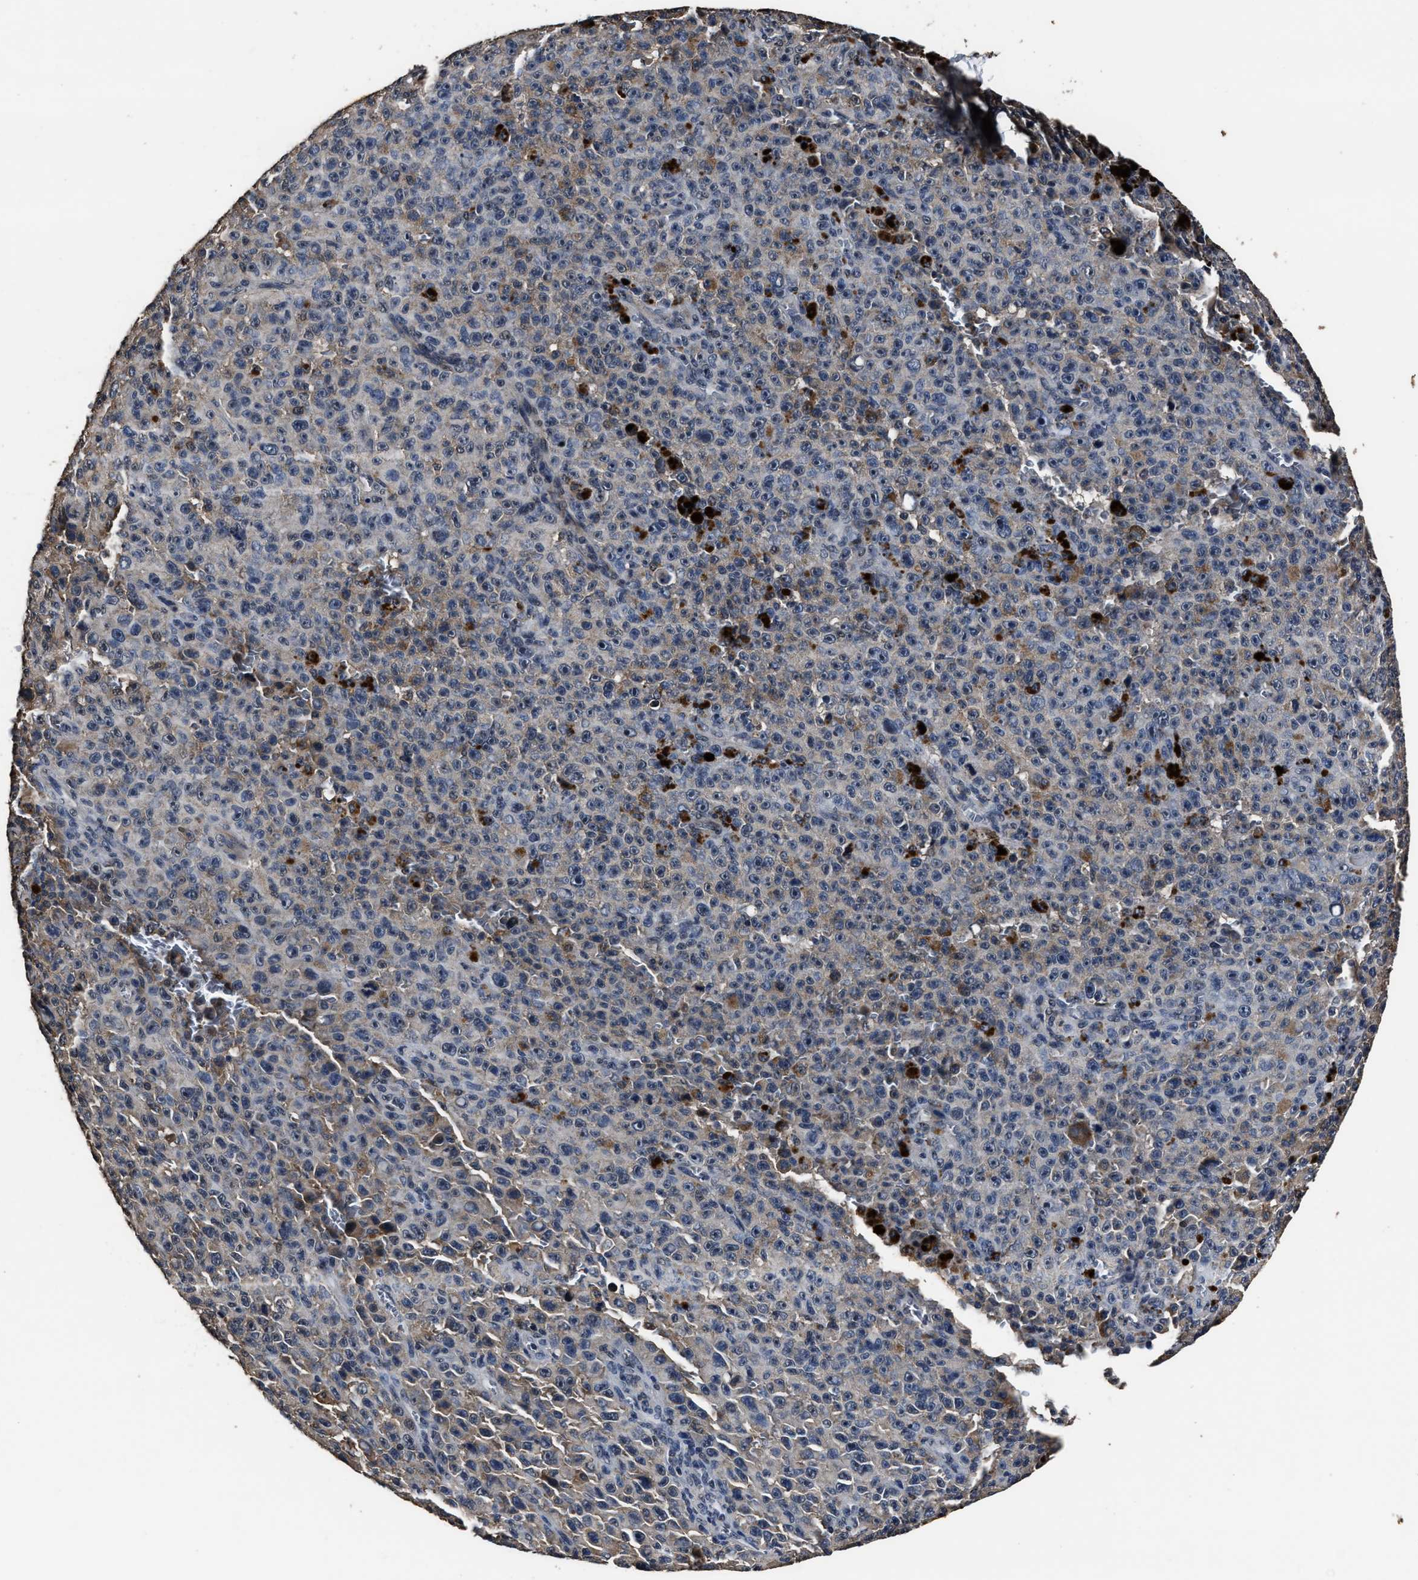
{"staining": {"intensity": "weak", "quantity": "<25%", "location": "cytoplasmic/membranous"}, "tissue": "melanoma", "cell_type": "Tumor cells", "image_type": "cancer", "snomed": [{"axis": "morphology", "description": "Malignant melanoma, NOS"}, {"axis": "topography", "description": "Skin"}], "caption": "High magnification brightfield microscopy of melanoma stained with DAB (3,3'-diaminobenzidine) (brown) and counterstained with hematoxylin (blue): tumor cells show no significant staining.", "gene": "RSBN1L", "patient": {"sex": "female", "age": 82}}